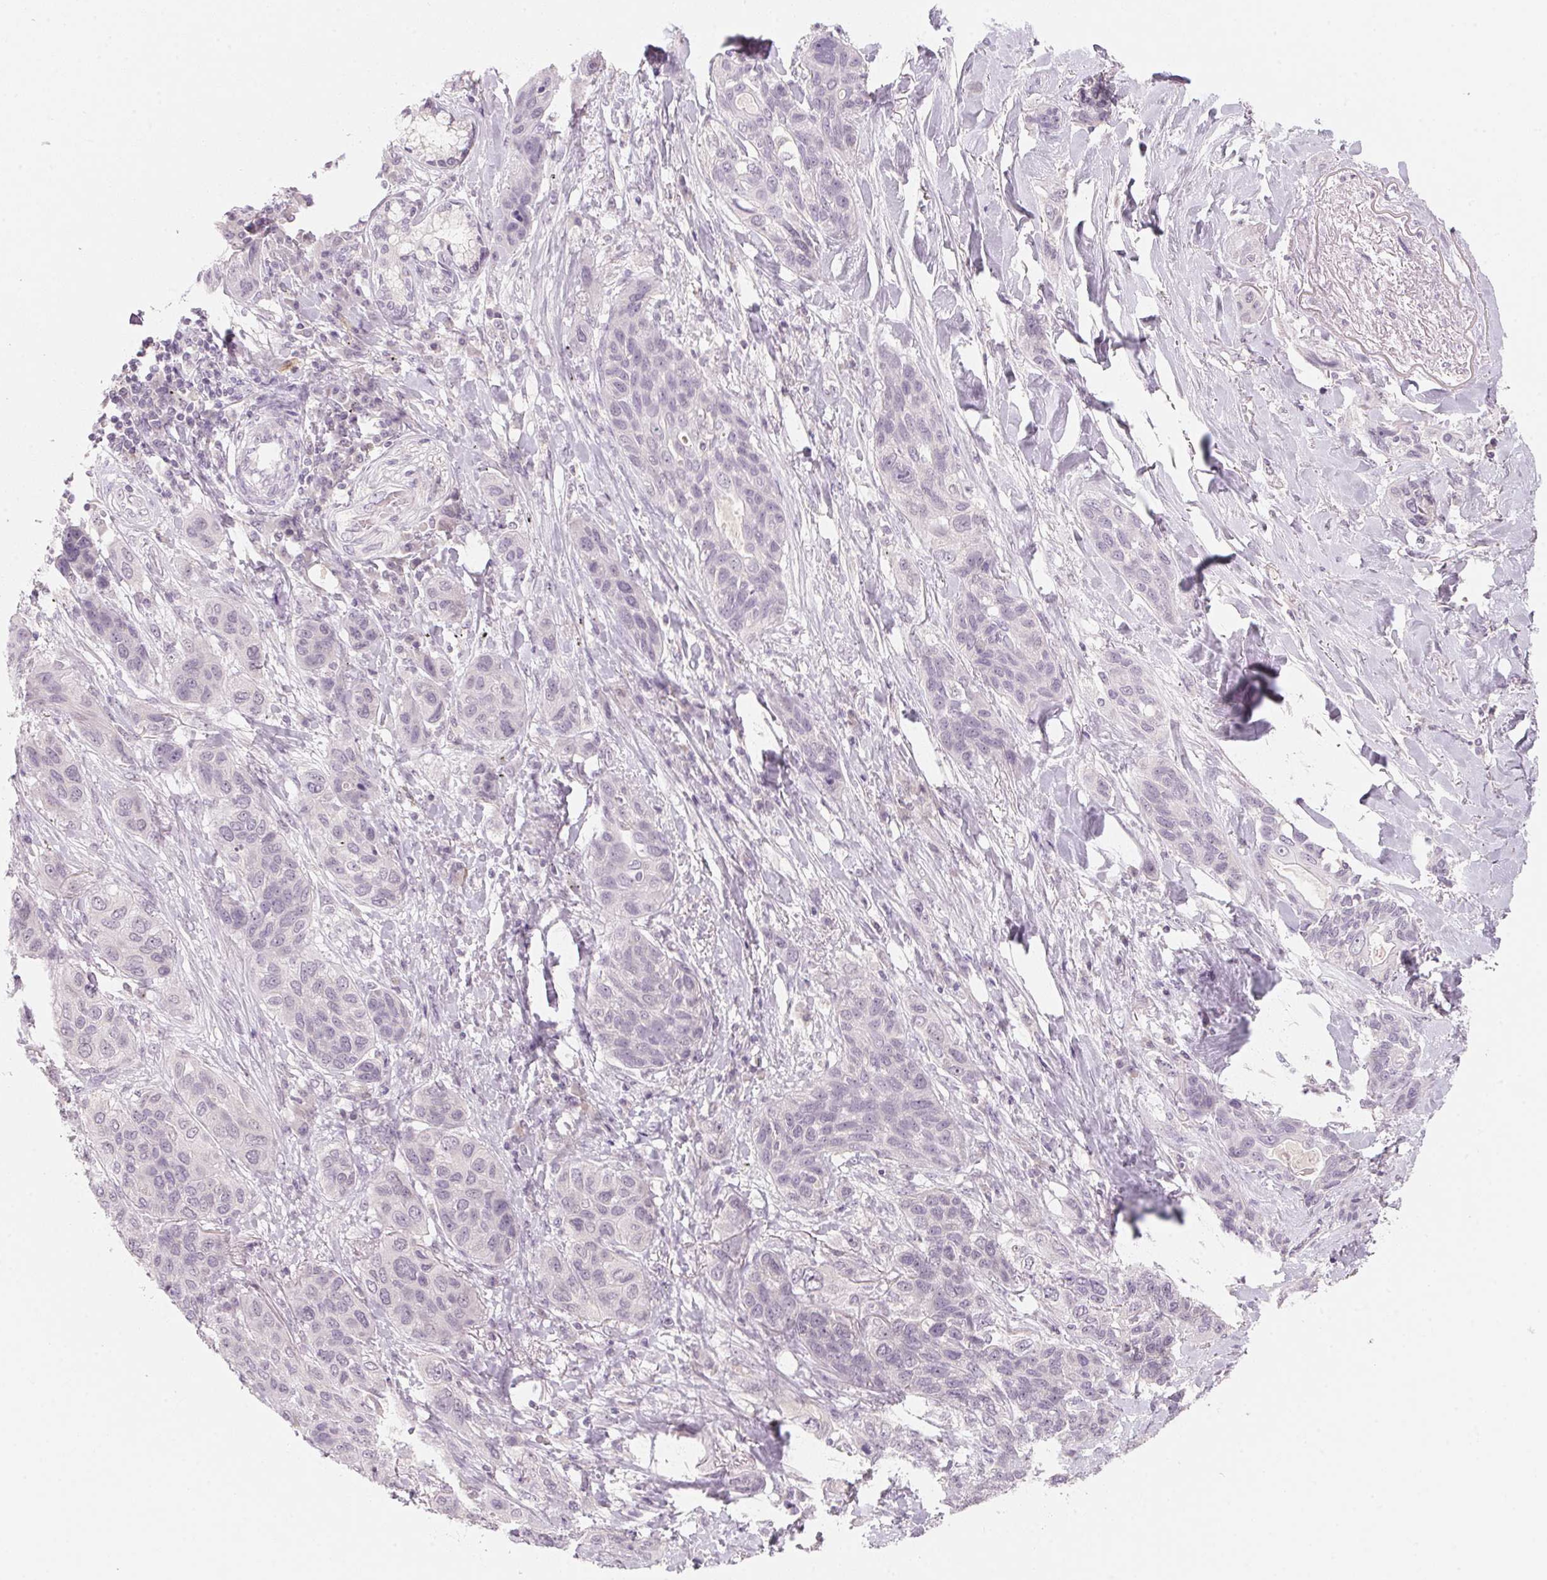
{"staining": {"intensity": "negative", "quantity": "none", "location": "none"}, "tissue": "lung cancer", "cell_type": "Tumor cells", "image_type": "cancer", "snomed": [{"axis": "morphology", "description": "Squamous cell carcinoma, NOS"}, {"axis": "topography", "description": "Lung"}], "caption": "Lung cancer was stained to show a protein in brown. There is no significant staining in tumor cells.", "gene": "ANKRD31", "patient": {"sex": "female", "age": 70}}